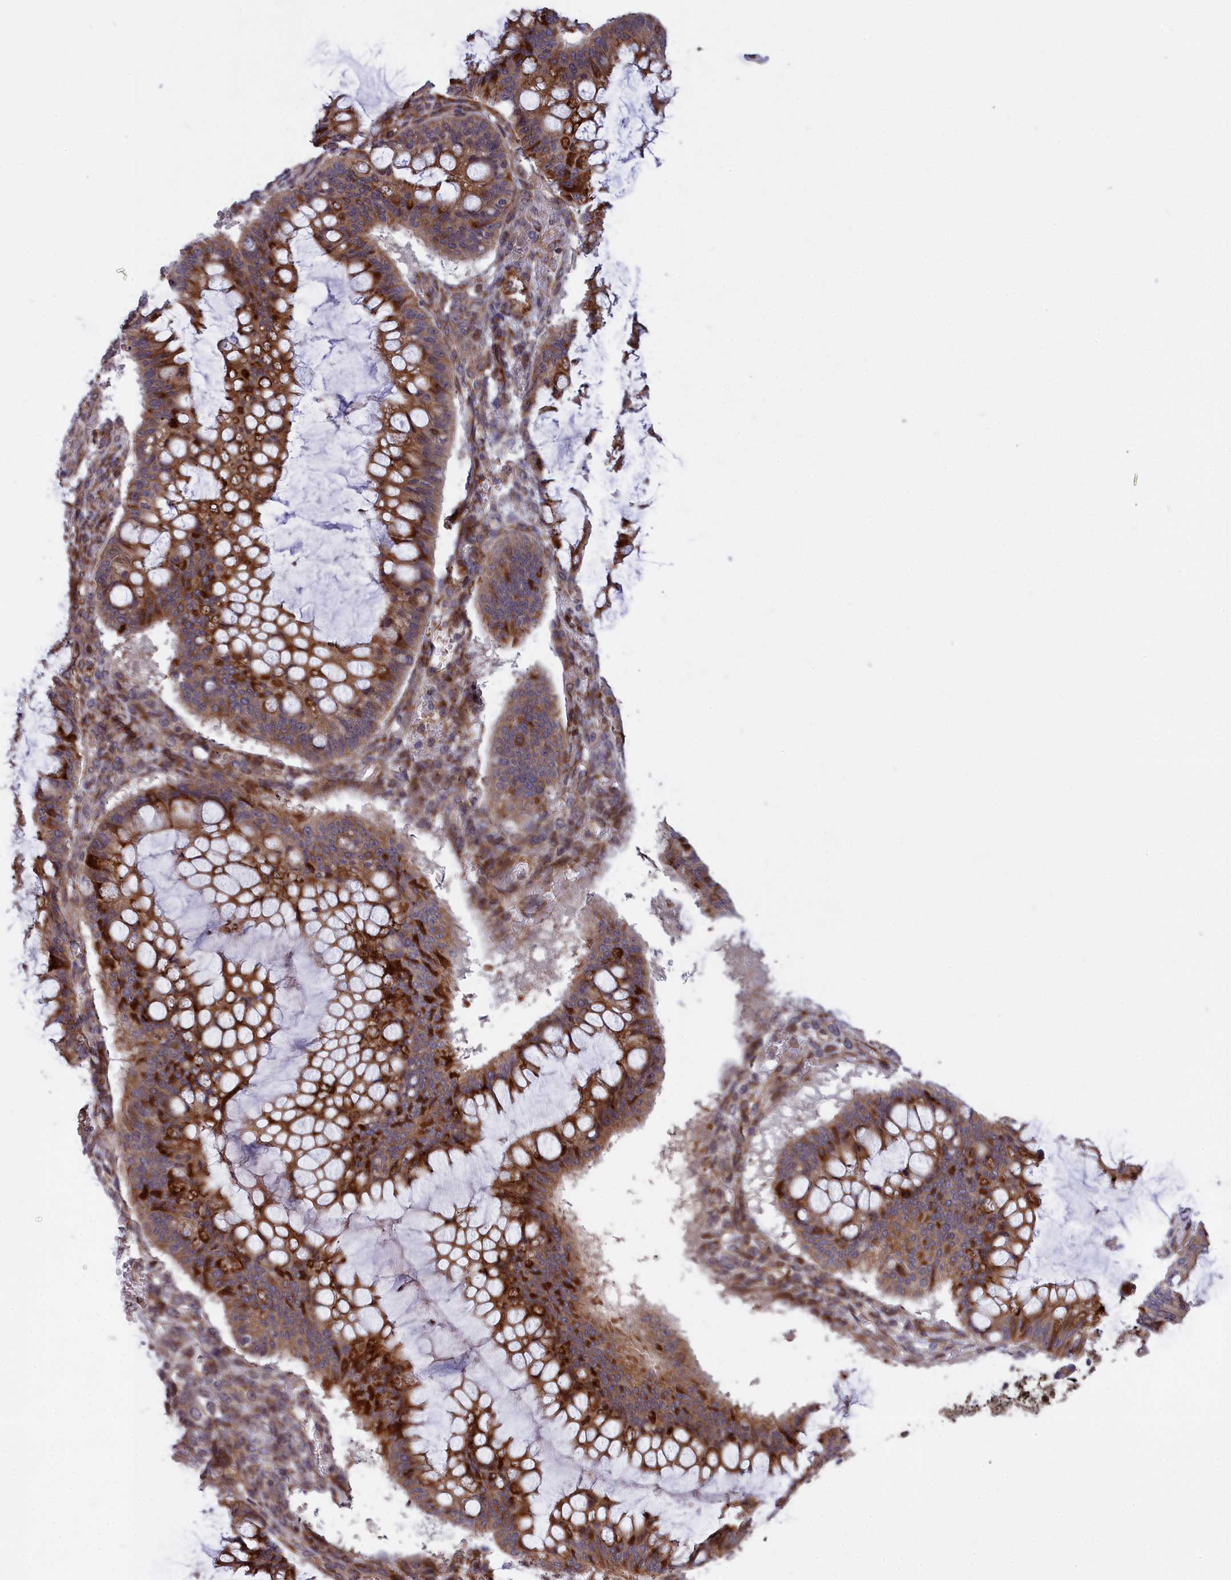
{"staining": {"intensity": "moderate", "quantity": ">75%", "location": "cytoplasmic/membranous"}, "tissue": "ovarian cancer", "cell_type": "Tumor cells", "image_type": "cancer", "snomed": [{"axis": "morphology", "description": "Cystadenocarcinoma, mucinous, NOS"}, {"axis": "topography", "description": "Ovary"}], "caption": "Immunohistochemistry (DAB) staining of ovarian cancer (mucinous cystadenocarcinoma) reveals moderate cytoplasmic/membranous protein positivity in about >75% of tumor cells. The staining is performed using DAB brown chromogen to label protein expression. The nuclei are counter-stained blue using hematoxylin.", "gene": "DDX60L", "patient": {"sex": "female", "age": 73}}